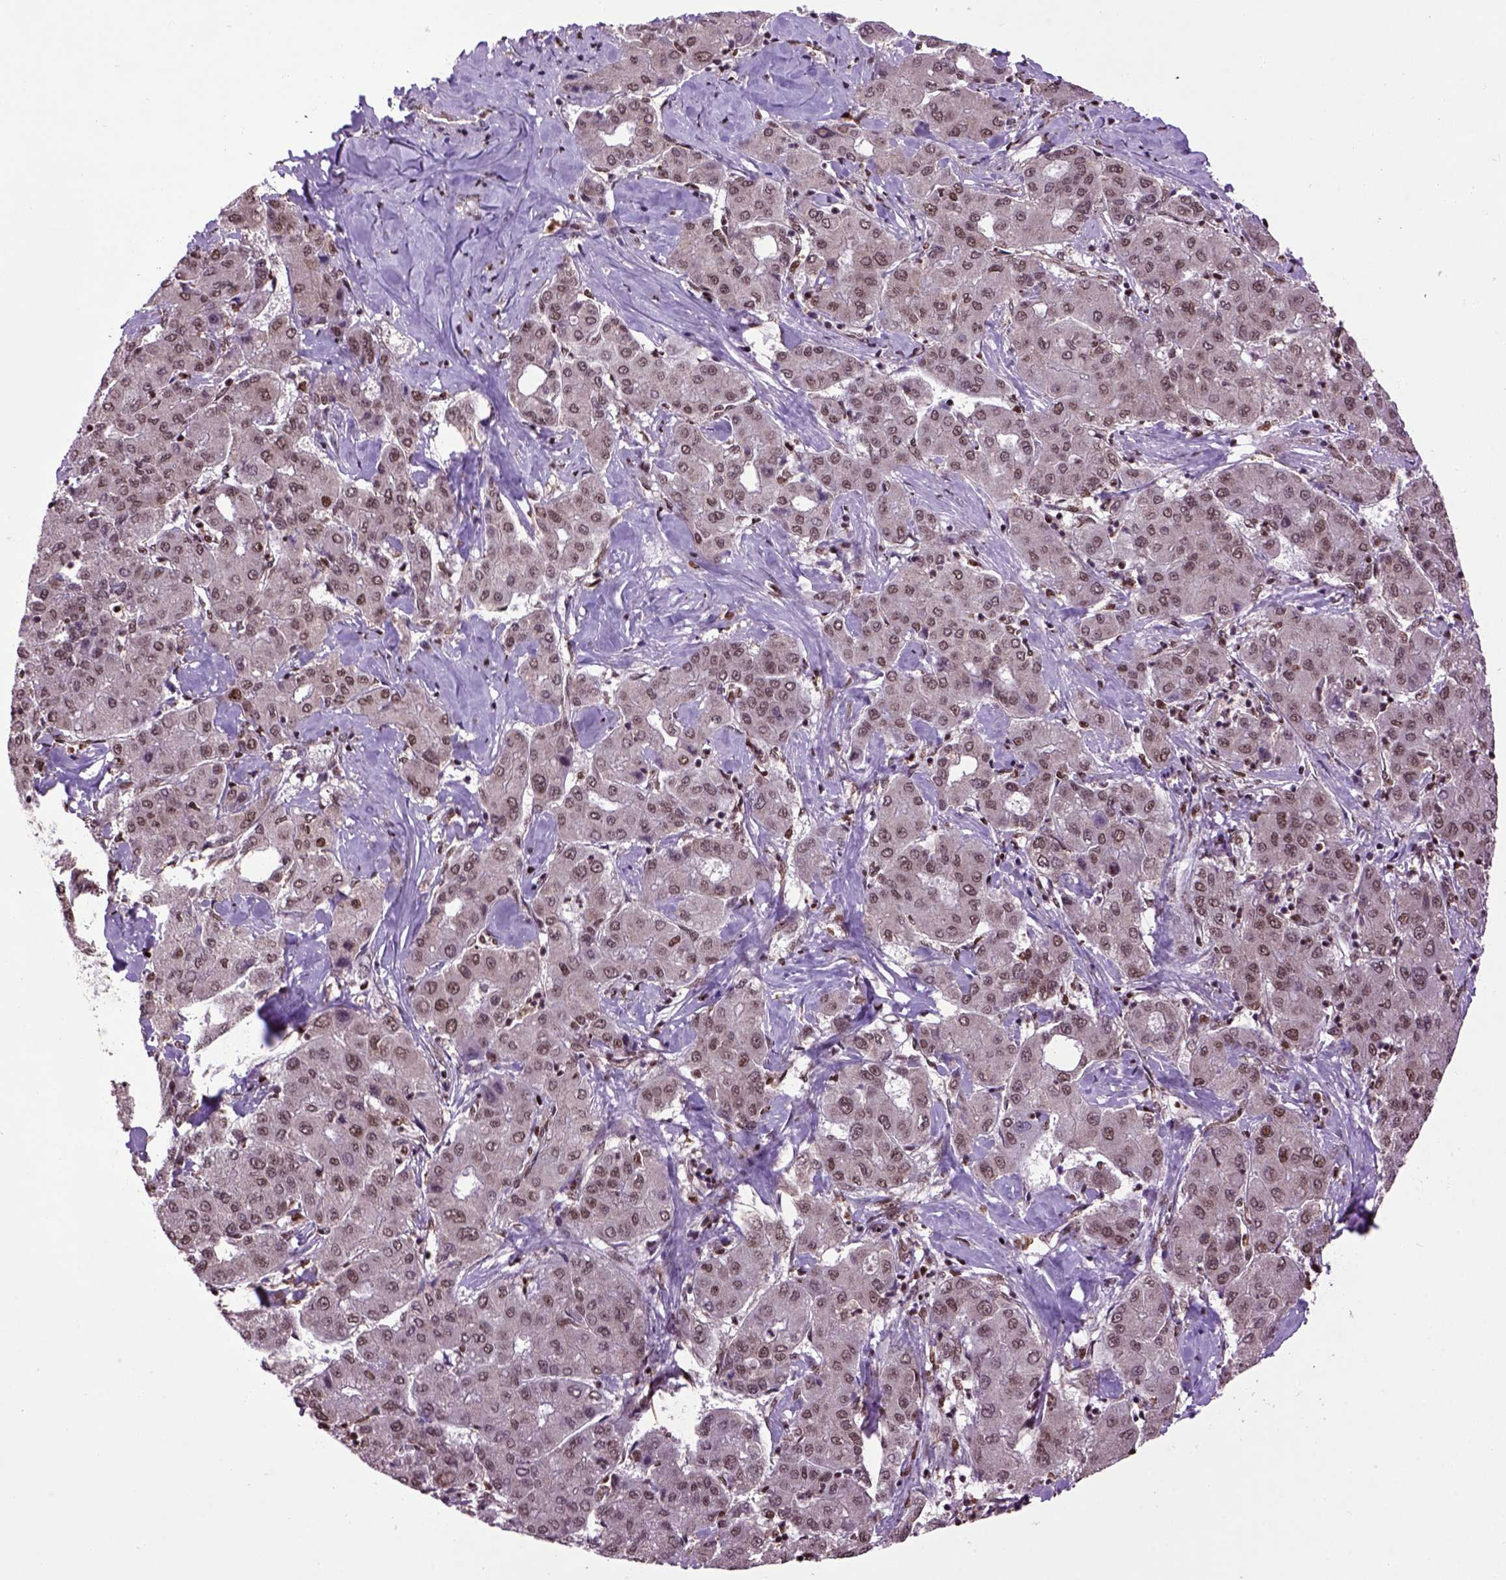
{"staining": {"intensity": "weak", "quantity": ">75%", "location": "nuclear"}, "tissue": "liver cancer", "cell_type": "Tumor cells", "image_type": "cancer", "snomed": [{"axis": "morphology", "description": "Carcinoma, Hepatocellular, NOS"}, {"axis": "topography", "description": "Liver"}], "caption": "Protein expression analysis of hepatocellular carcinoma (liver) reveals weak nuclear positivity in approximately >75% of tumor cells.", "gene": "CELF1", "patient": {"sex": "male", "age": 65}}